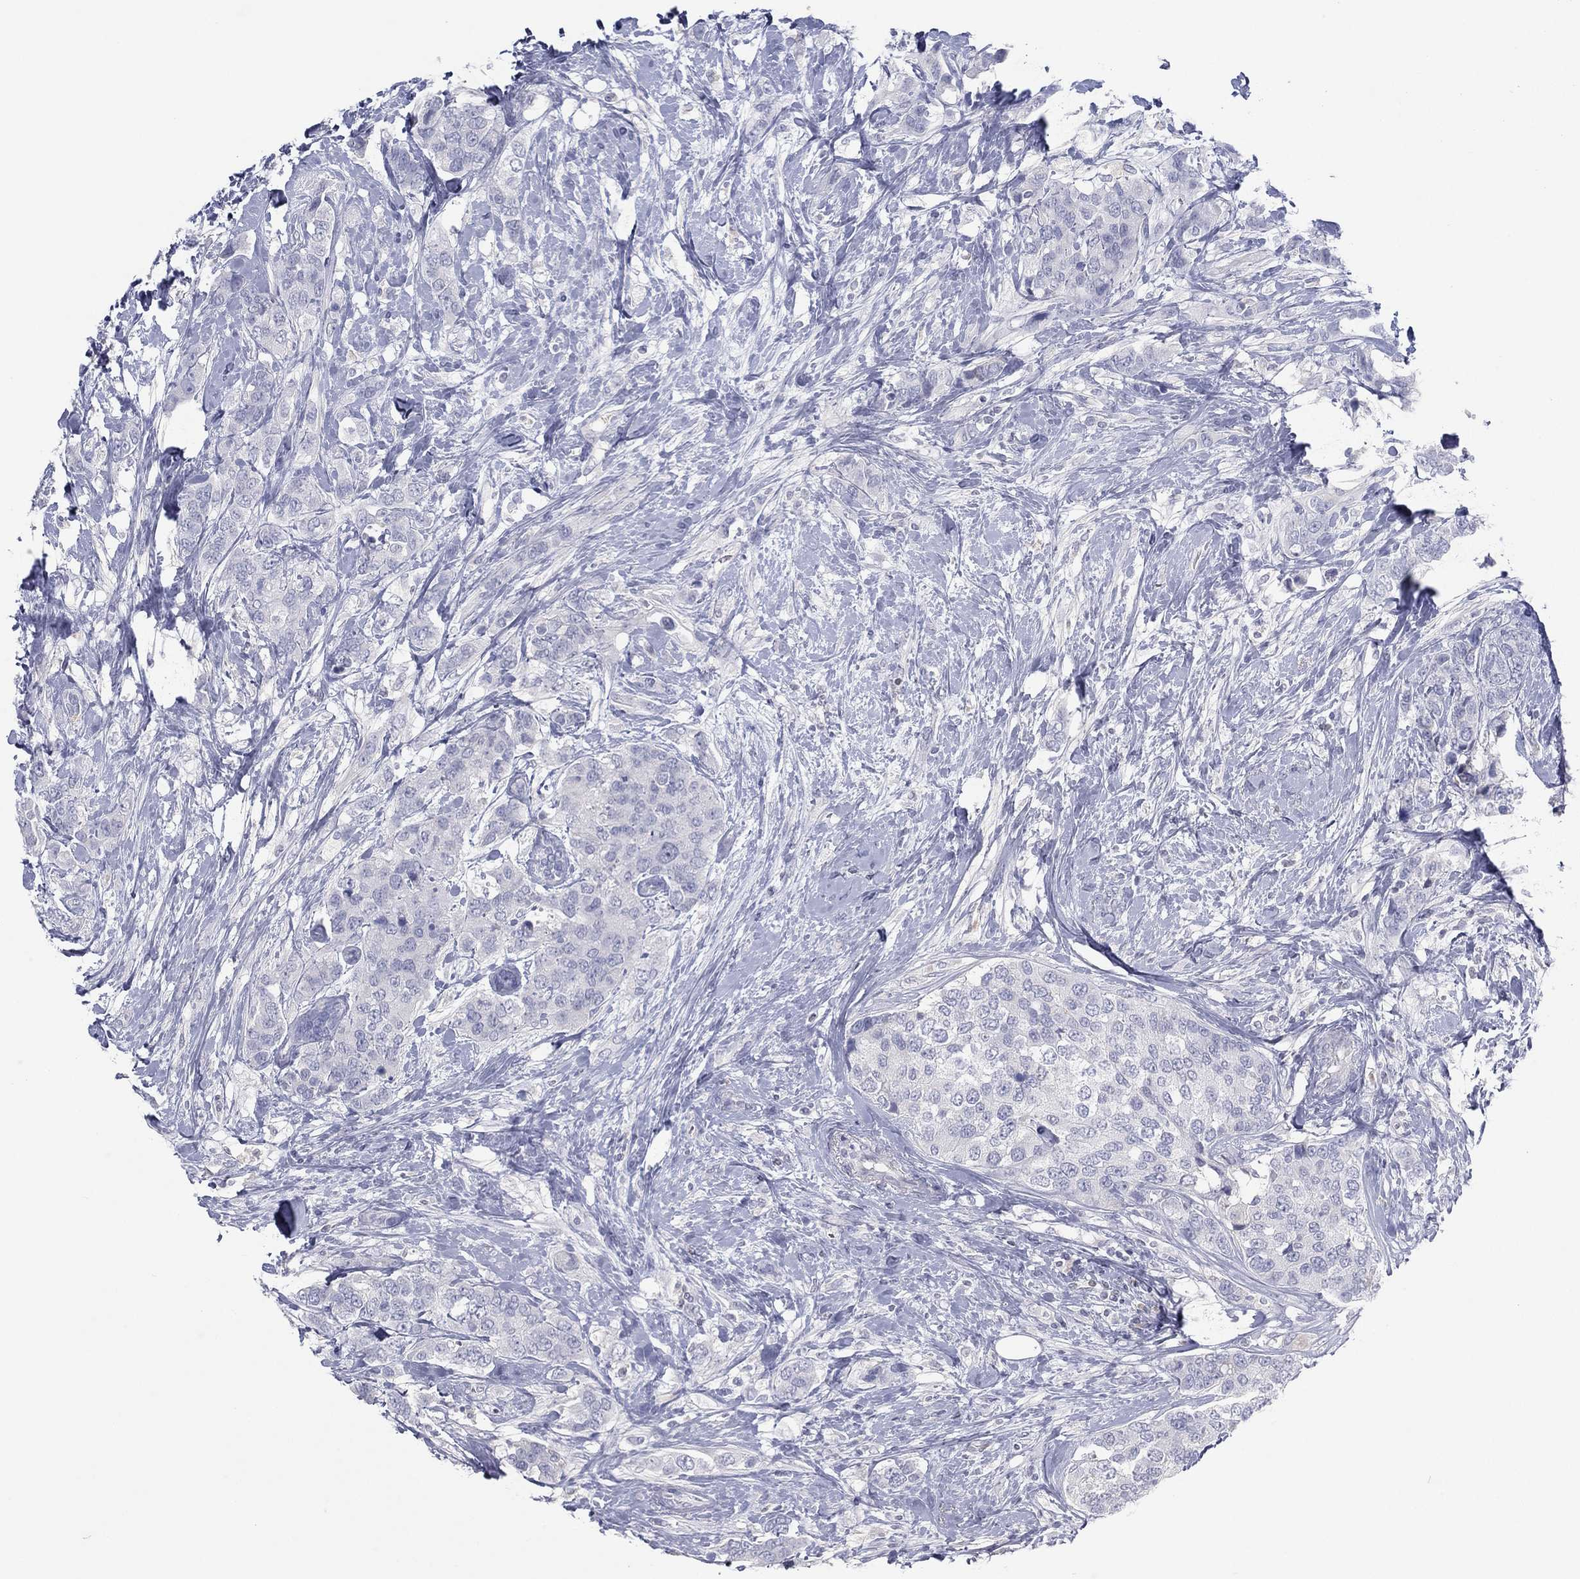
{"staining": {"intensity": "negative", "quantity": "none", "location": "none"}, "tissue": "breast cancer", "cell_type": "Tumor cells", "image_type": "cancer", "snomed": [{"axis": "morphology", "description": "Lobular carcinoma"}, {"axis": "topography", "description": "Breast"}], "caption": "DAB immunohistochemical staining of lobular carcinoma (breast) exhibits no significant staining in tumor cells.", "gene": "CPT1B", "patient": {"sex": "female", "age": 59}}